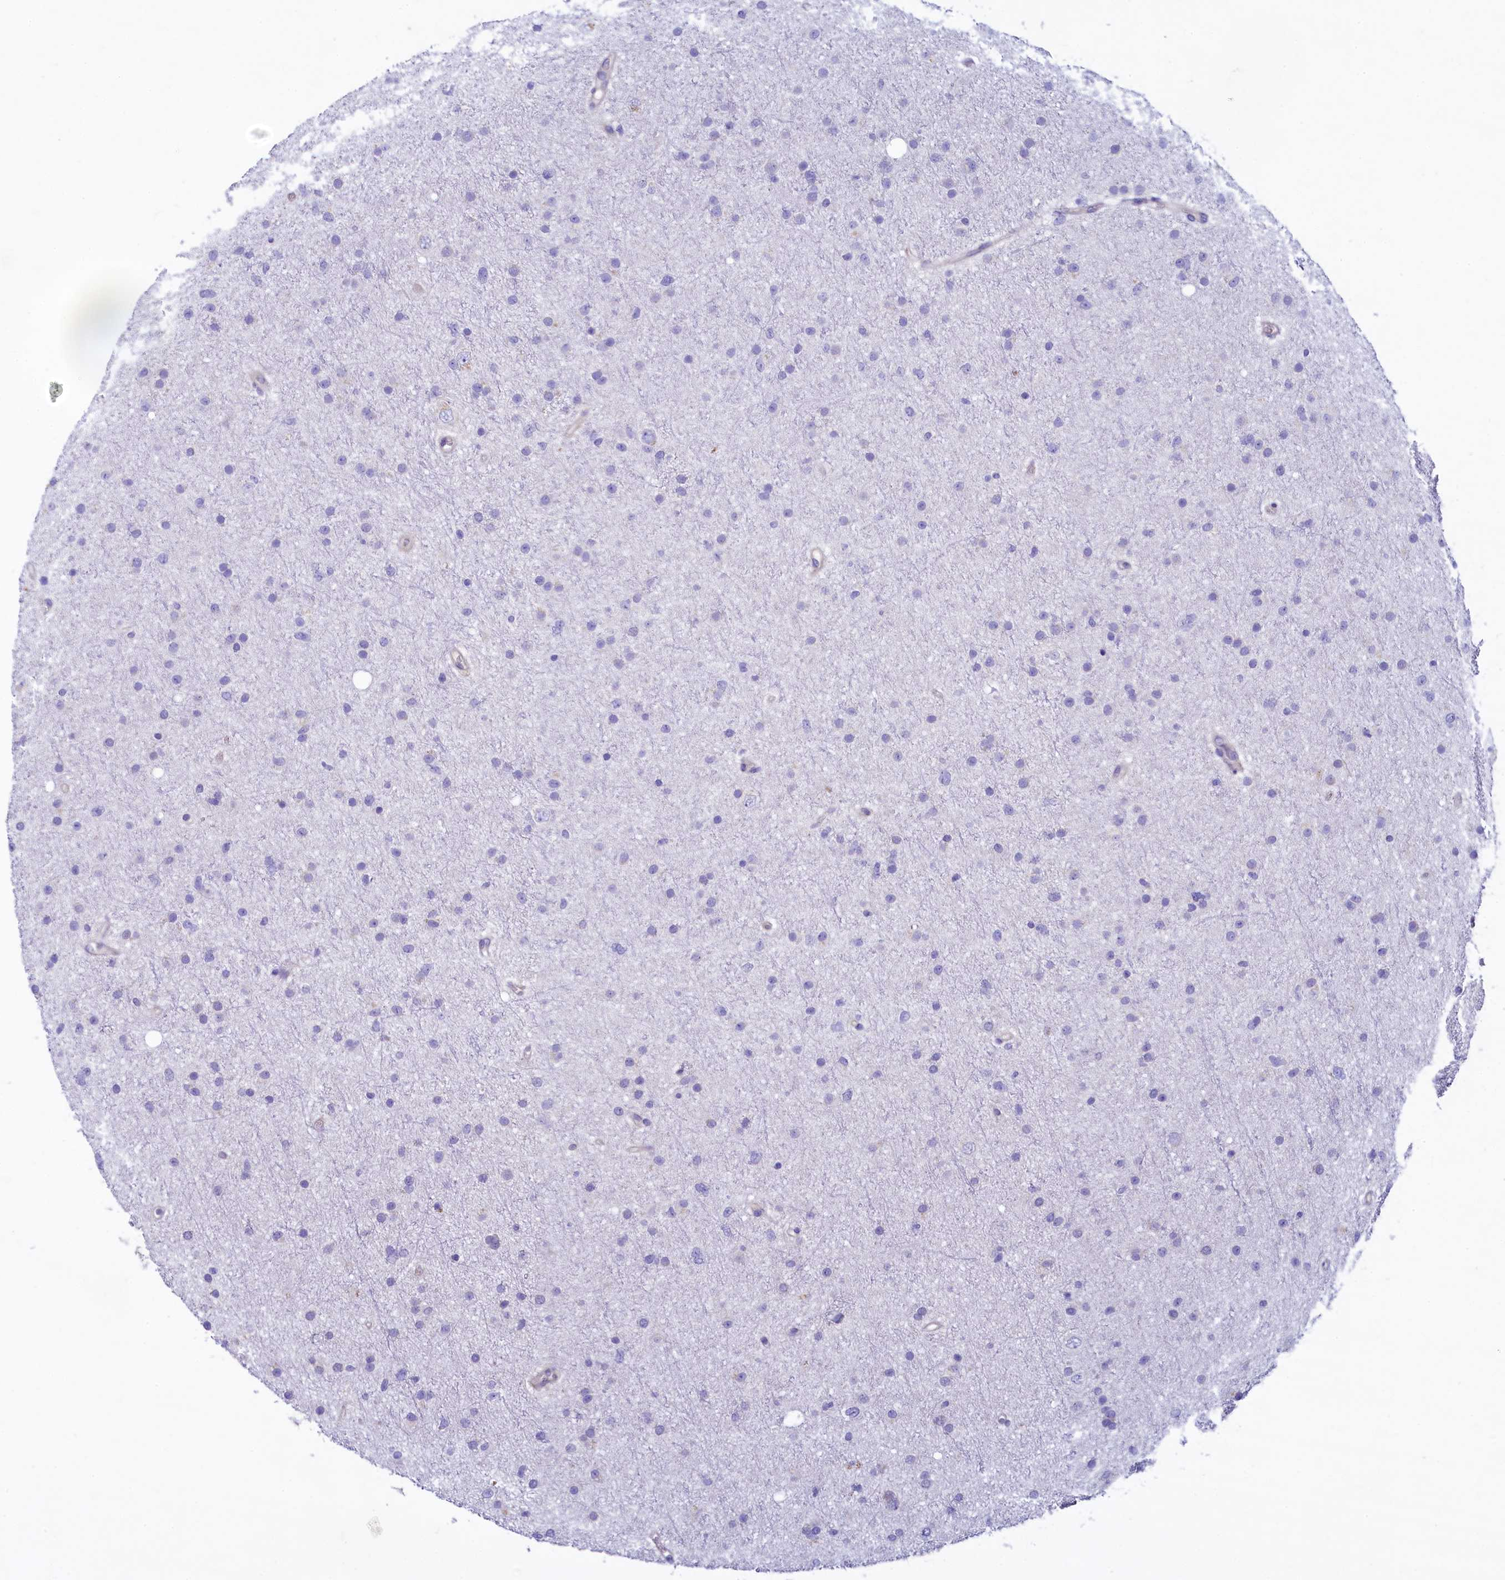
{"staining": {"intensity": "negative", "quantity": "none", "location": "none"}, "tissue": "glioma", "cell_type": "Tumor cells", "image_type": "cancer", "snomed": [{"axis": "morphology", "description": "Glioma, malignant, Low grade"}, {"axis": "topography", "description": "Cerebral cortex"}], "caption": "Tumor cells are negative for protein expression in human malignant glioma (low-grade).", "gene": "KRBOX5", "patient": {"sex": "female", "age": 39}}